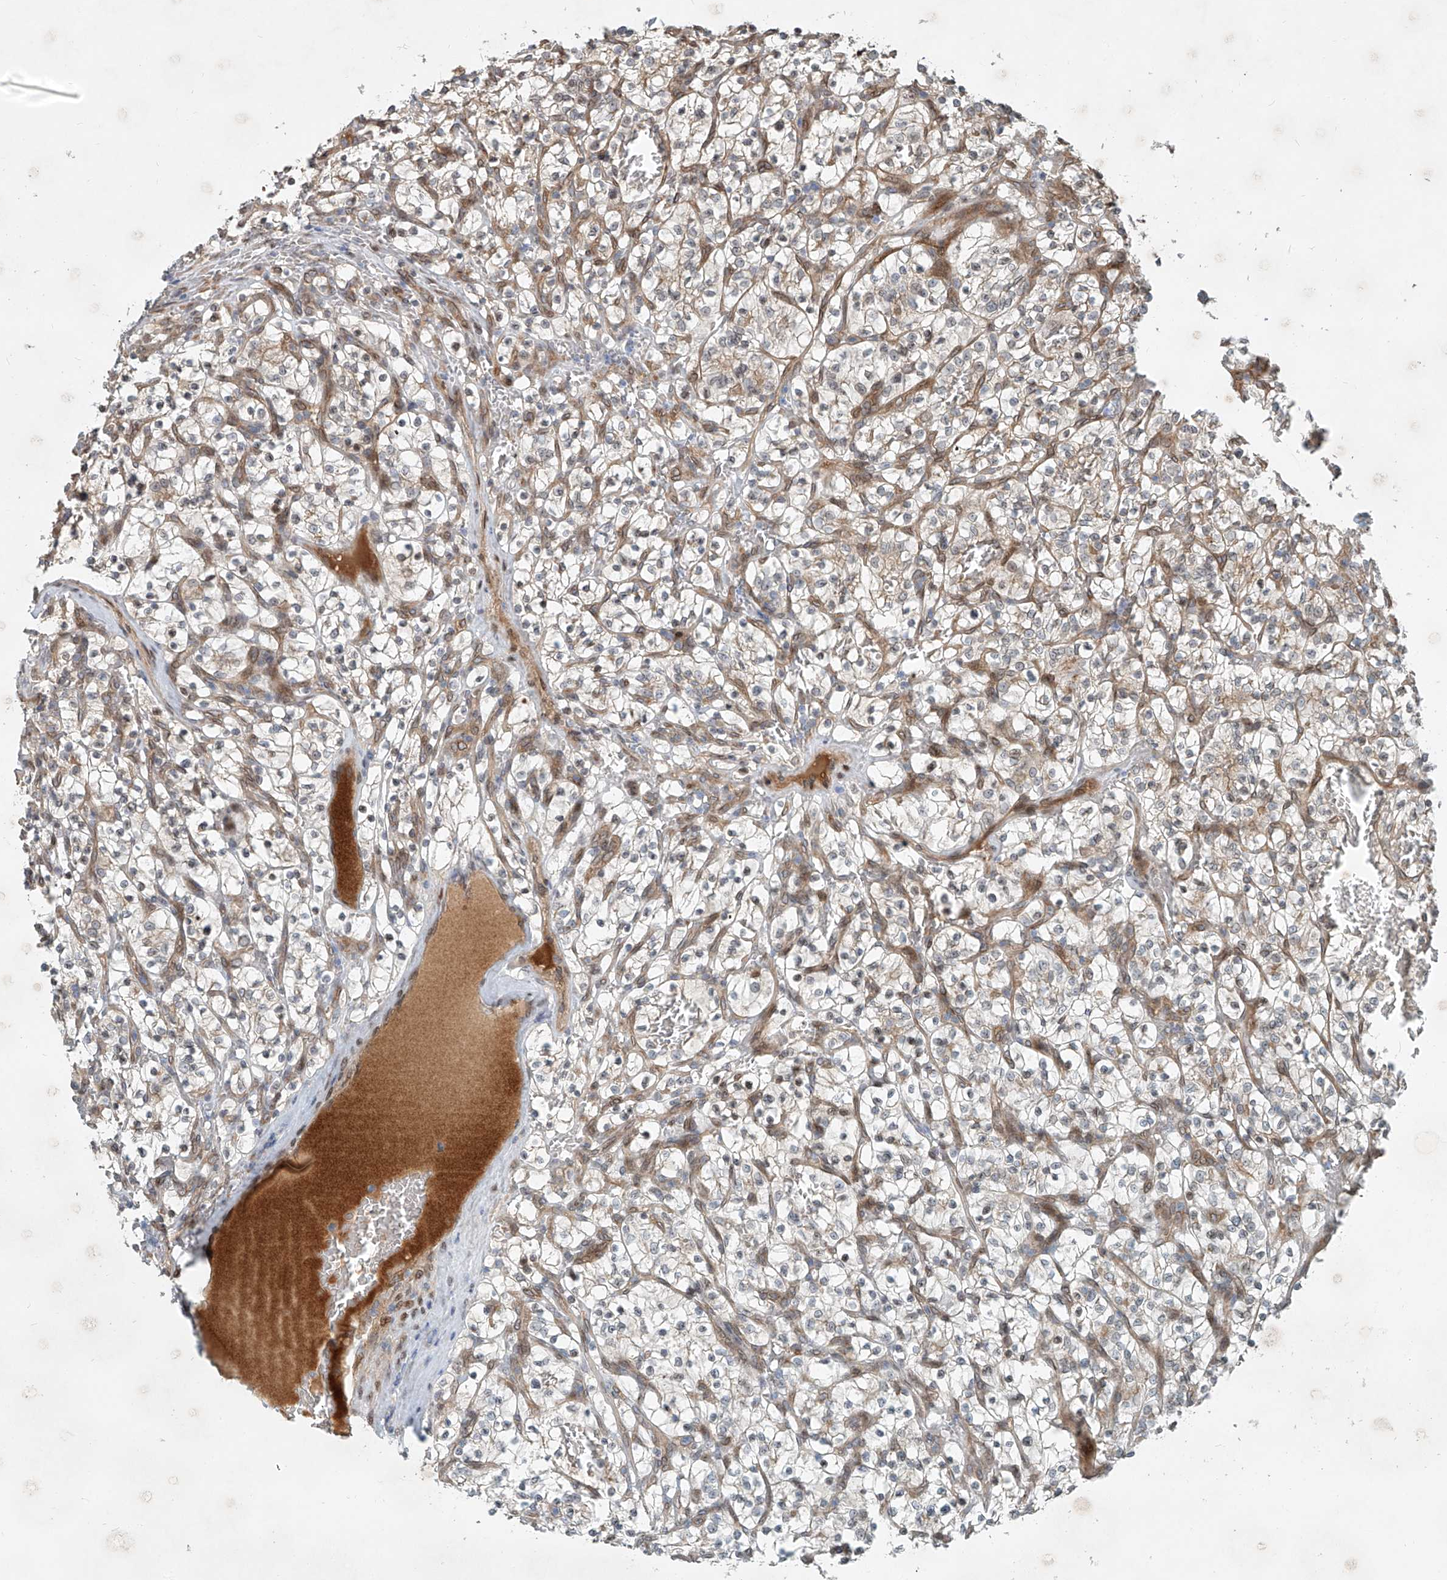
{"staining": {"intensity": "weak", "quantity": "25%-75%", "location": "cytoplasmic/membranous"}, "tissue": "renal cancer", "cell_type": "Tumor cells", "image_type": "cancer", "snomed": [{"axis": "morphology", "description": "Adenocarcinoma, NOS"}, {"axis": "topography", "description": "Kidney"}], "caption": "This photomicrograph reveals immunohistochemistry staining of human adenocarcinoma (renal), with low weak cytoplasmic/membranous expression in approximately 25%-75% of tumor cells.", "gene": "SASH1", "patient": {"sex": "female", "age": 57}}